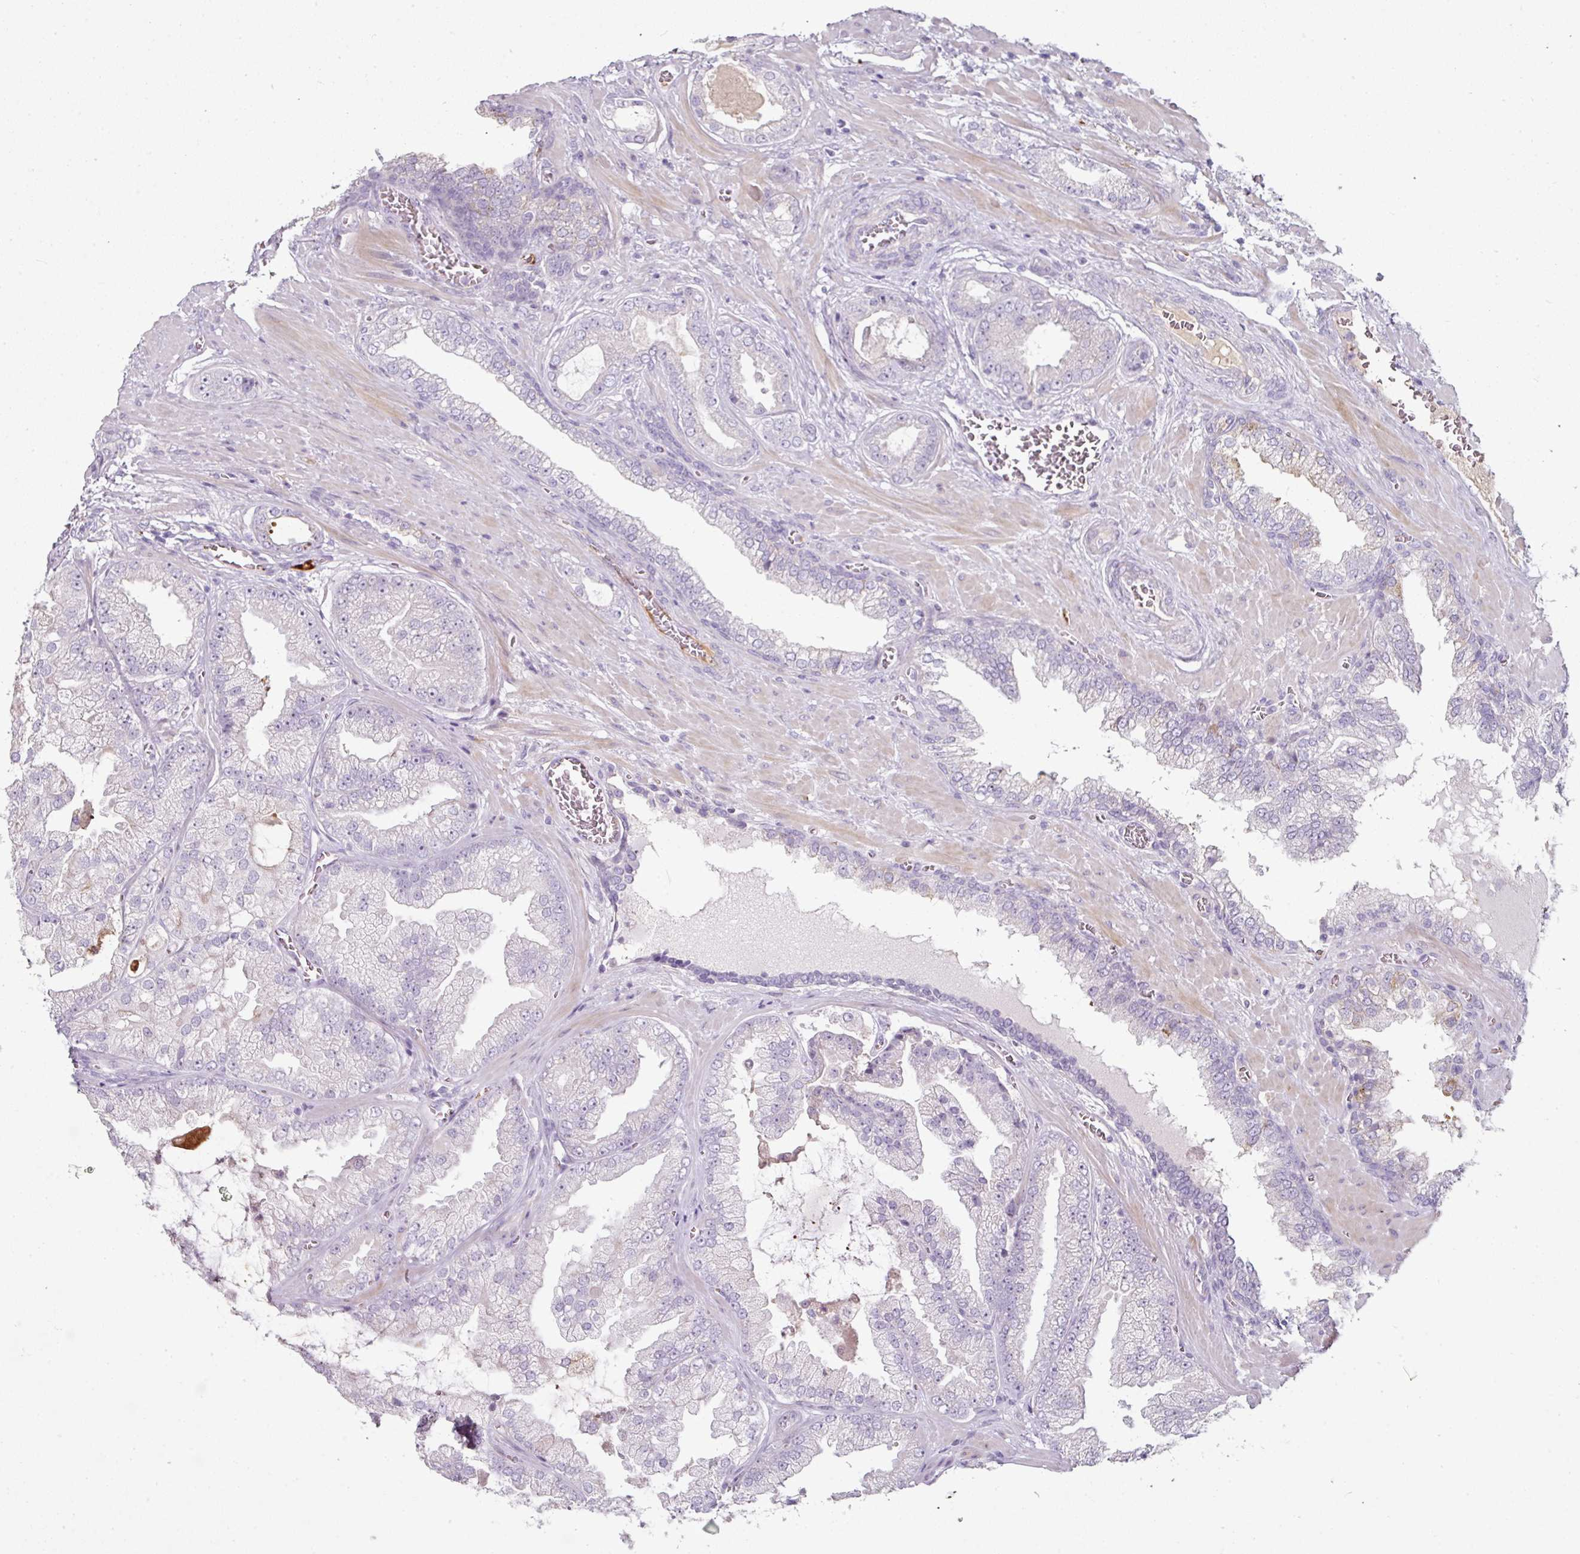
{"staining": {"intensity": "negative", "quantity": "none", "location": "none"}, "tissue": "prostate cancer", "cell_type": "Tumor cells", "image_type": "cancer", "snomed": [{"axis": "morphology", "description": "Adenocarcinoma, Low grade"}, {"axis": "topography", "description": "Prostate"}], "caption": "Tumor cells are negative for brown protein staining in prostate cancer. (DAB IHC visualized using brightfield microscopy, high magnification).", "gene": "FHAD1", "patient": {"sex": "male", "age": 57}}